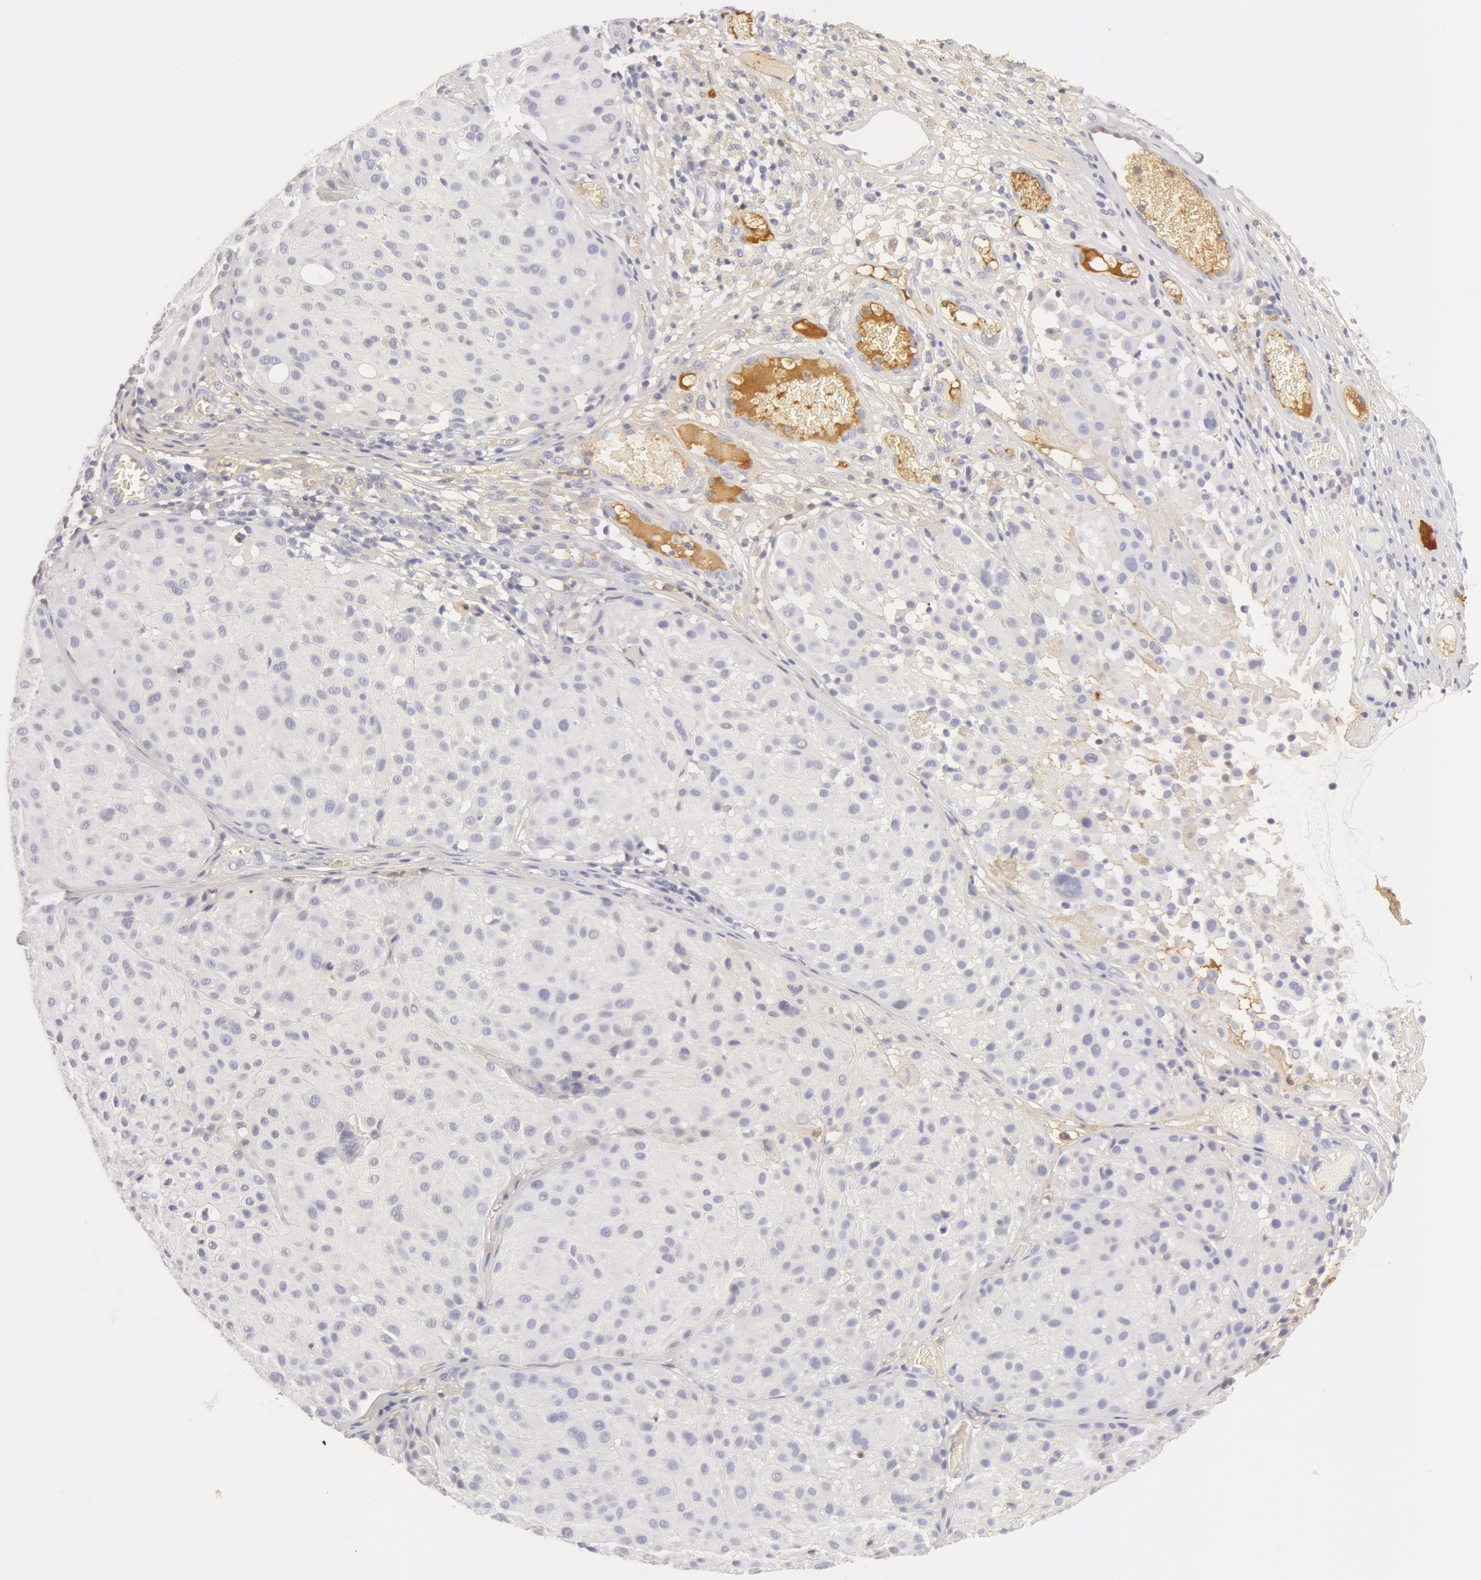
{"staining": {"intensity": "negative", "quantity": "none", "location": "none"}, "tissue": "melanoma", "cell_type": "Tumor cells", "image_type": "cancer", "snomed": [{"axis": "morphology", "description": "Malignant melanoma, NOS"}, {"axis": "topography", "description": "Skin"}], "caption": "Protein analysis of melanoma displays no significant staining in tumor cells.", "gene": "GC", "patient": {"sex": "male", "age": 36}}